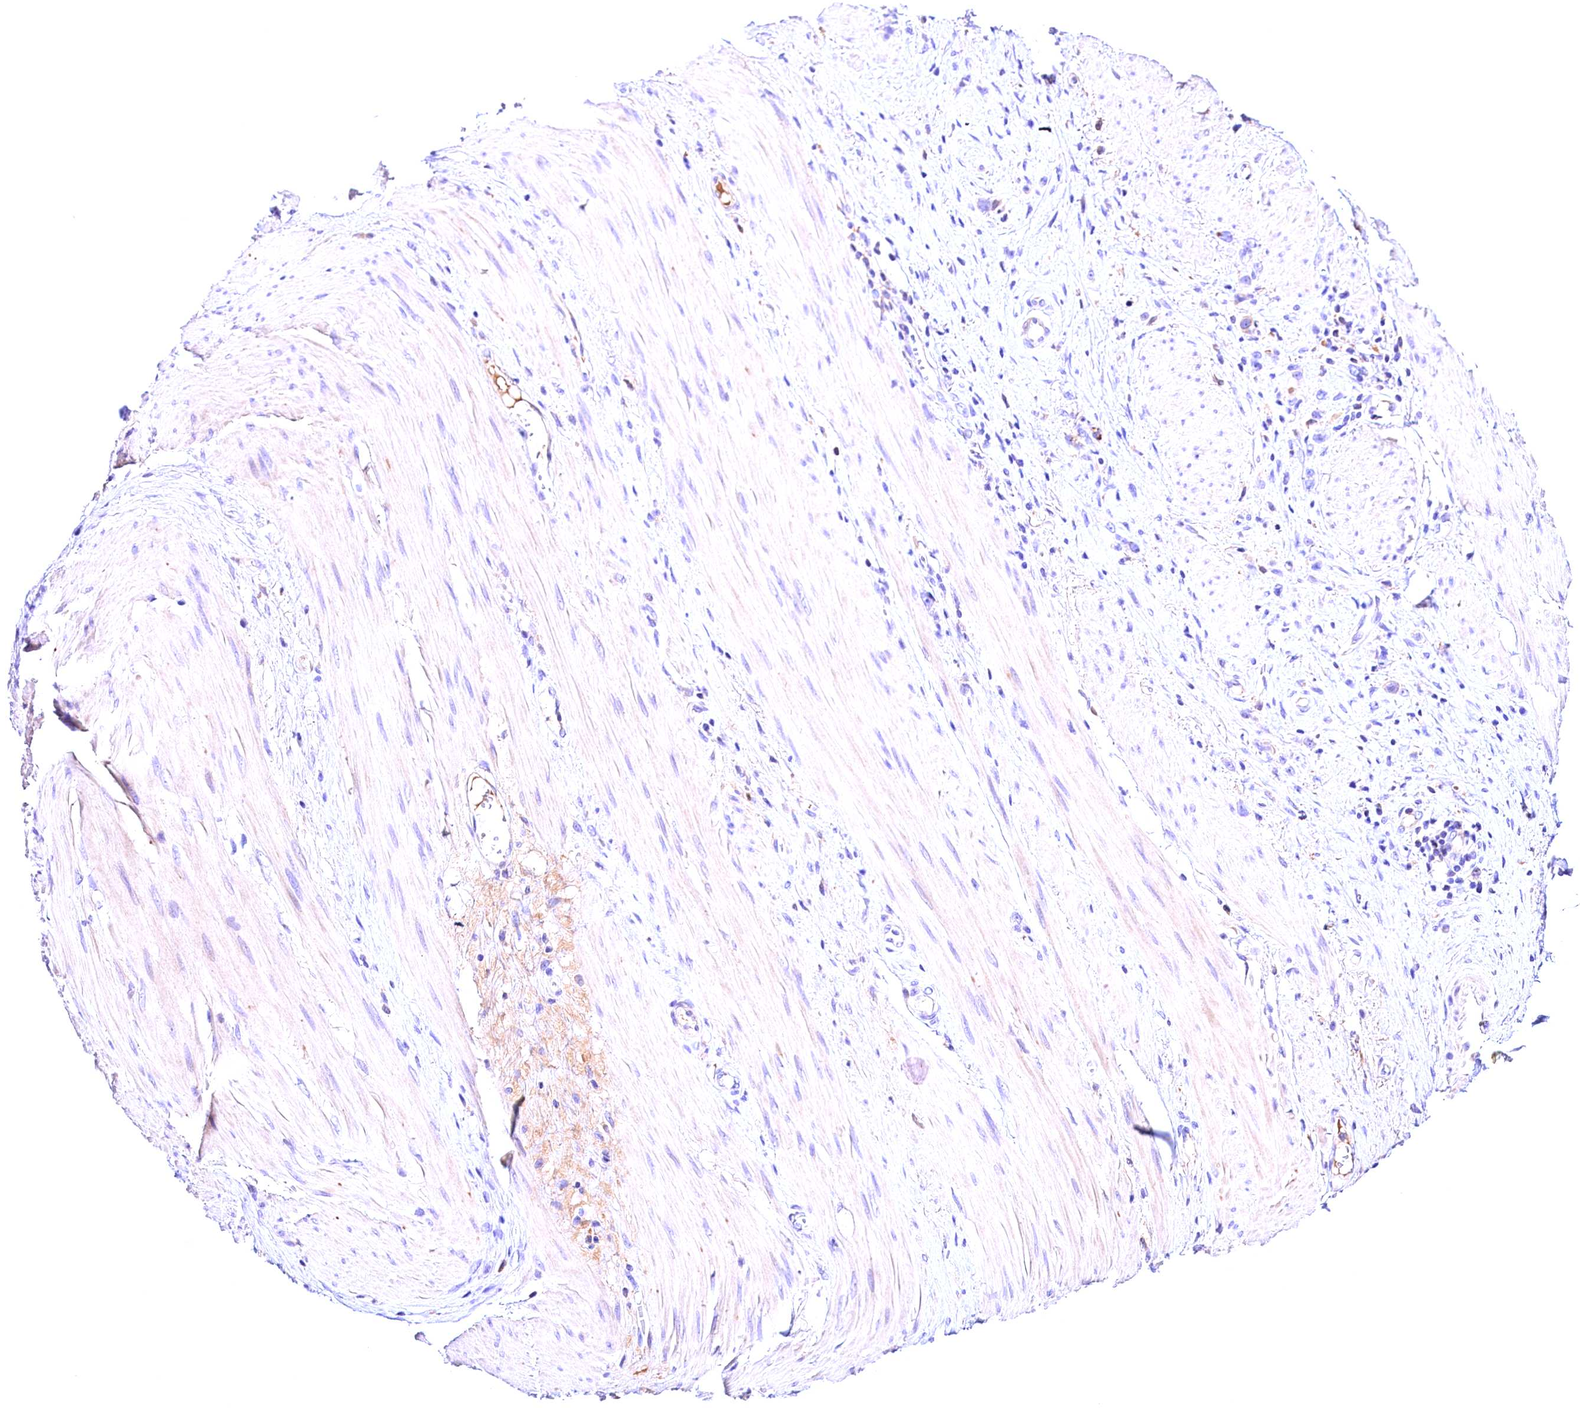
{"staining": {"intensity": "negative", "quantity": "none", "location": "none"}, "tissue": "stomach cancer", "cell_type": "Tumor cells", "image_type": "cancer", "snomed": [{"axis": "morphology", "description": "Adenocarcinoma, NOS"}, {"axis": "topography", "description": "Stomach"}], "caption": "This is a image of immunohistochemistry (IHC) staining of adenocarcinoma (stomach), which shows no staining in tumor cells.", "gene": "ARMC6", "patient": {"sex": "female", "age": 76}}